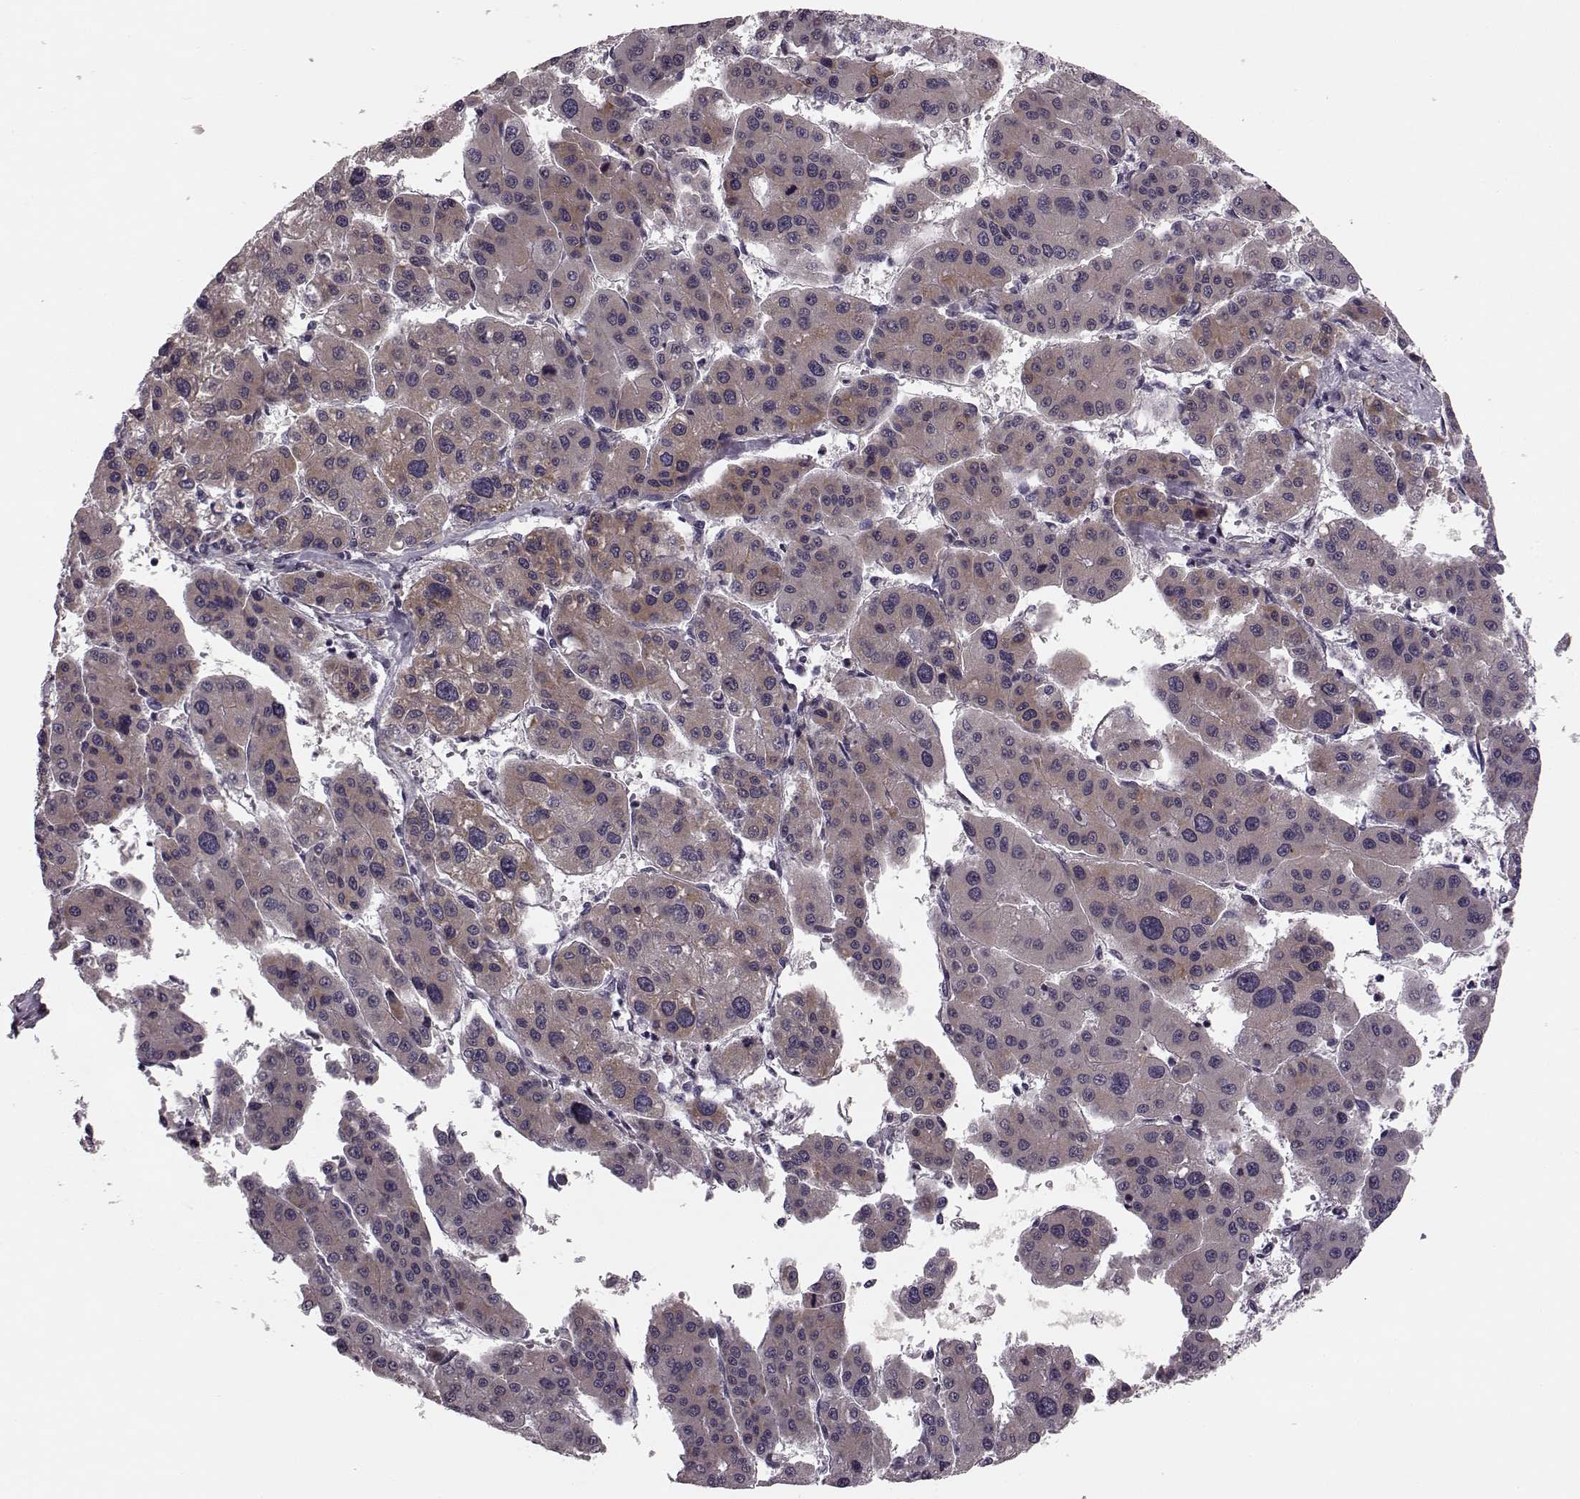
{"staining": {"intensity": "moderate", "quantity": "<25%", "location": "cytoplasmic/membranous"}, "tissue": "liver cancer", "cell_type": "Tumor cells", "image_type": "cancer", "snomed": [{"axis": "morphology", "description": "Carcinoma, Hepatocellular, NOS"}, {"axis": "topography", "description": "Liver"}], "caption": "The photomicrograph displays a brown stain indicating the presence of a protein in the cytoplasmic/membranous of tumor cells in liver cancer.", "gene": "FAM234B", "patient": {"sex": "male", "age": 73}}